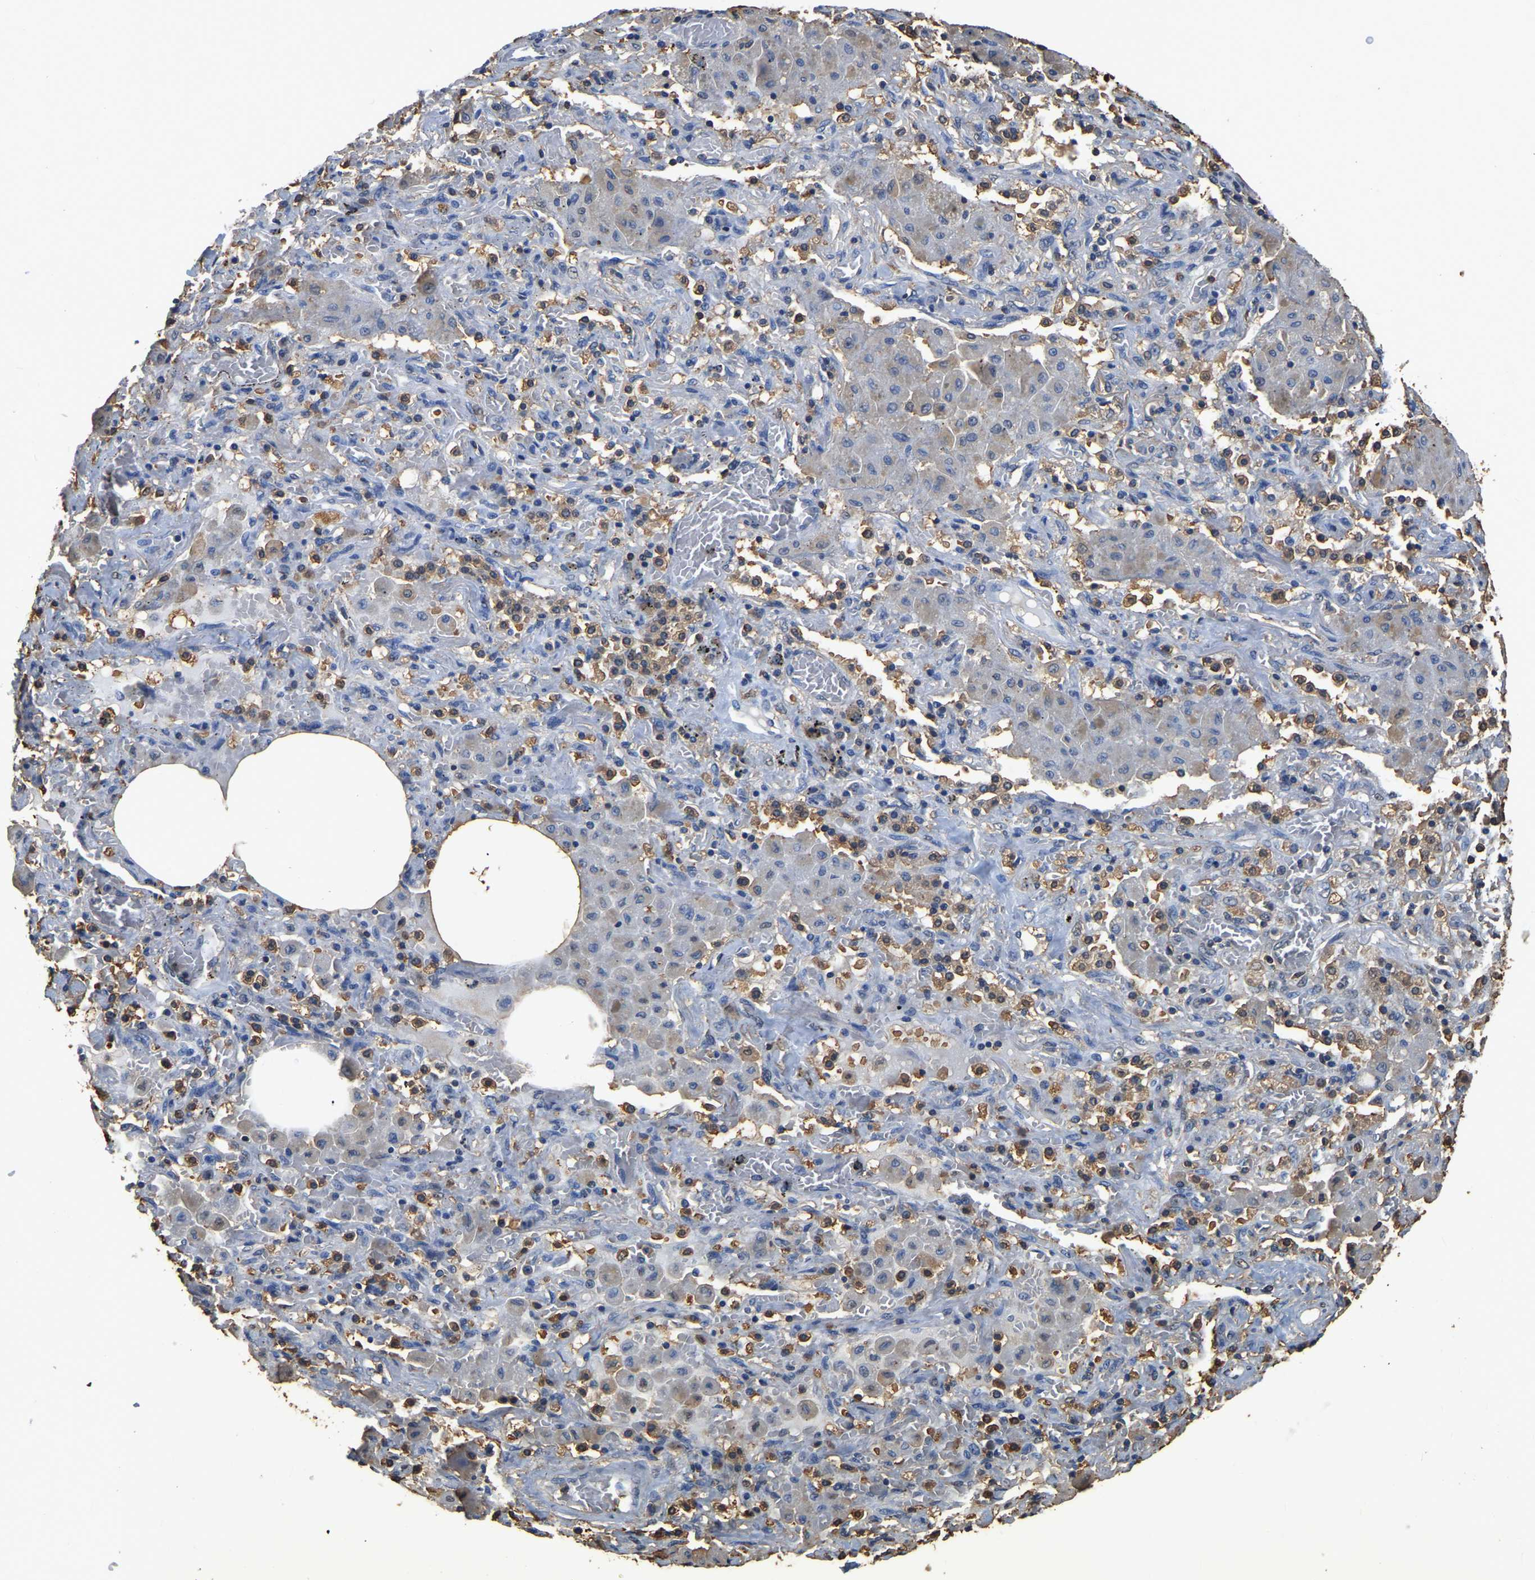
{"staining": {"intensity": "negative", "quantity": "none", "location": "none"}, "tissue": "lung cancer", "cell_type": "Tumor cells", "image_type": "cancer", "snomed": [{"axis": "morphology", "description": "Squamous cell carcinoma, NOS"}, {"axis": "topography", "description": "Lung"}], "caption": "High magnification brightfield microscopy of lung cancer (squamous cell carcinoma) stained with DAB (3,3'-diaminobenzidine) (brown) and counterstained with hematoxylin (blue): tumor cells show no significant positivity. (DAB (3,3'-diaminobenzidine) immunohistochemistry (IHC) with hematoxylin counter stain).", "gene": "LDHB", "patient": {"sex": "female", "age": 47}}